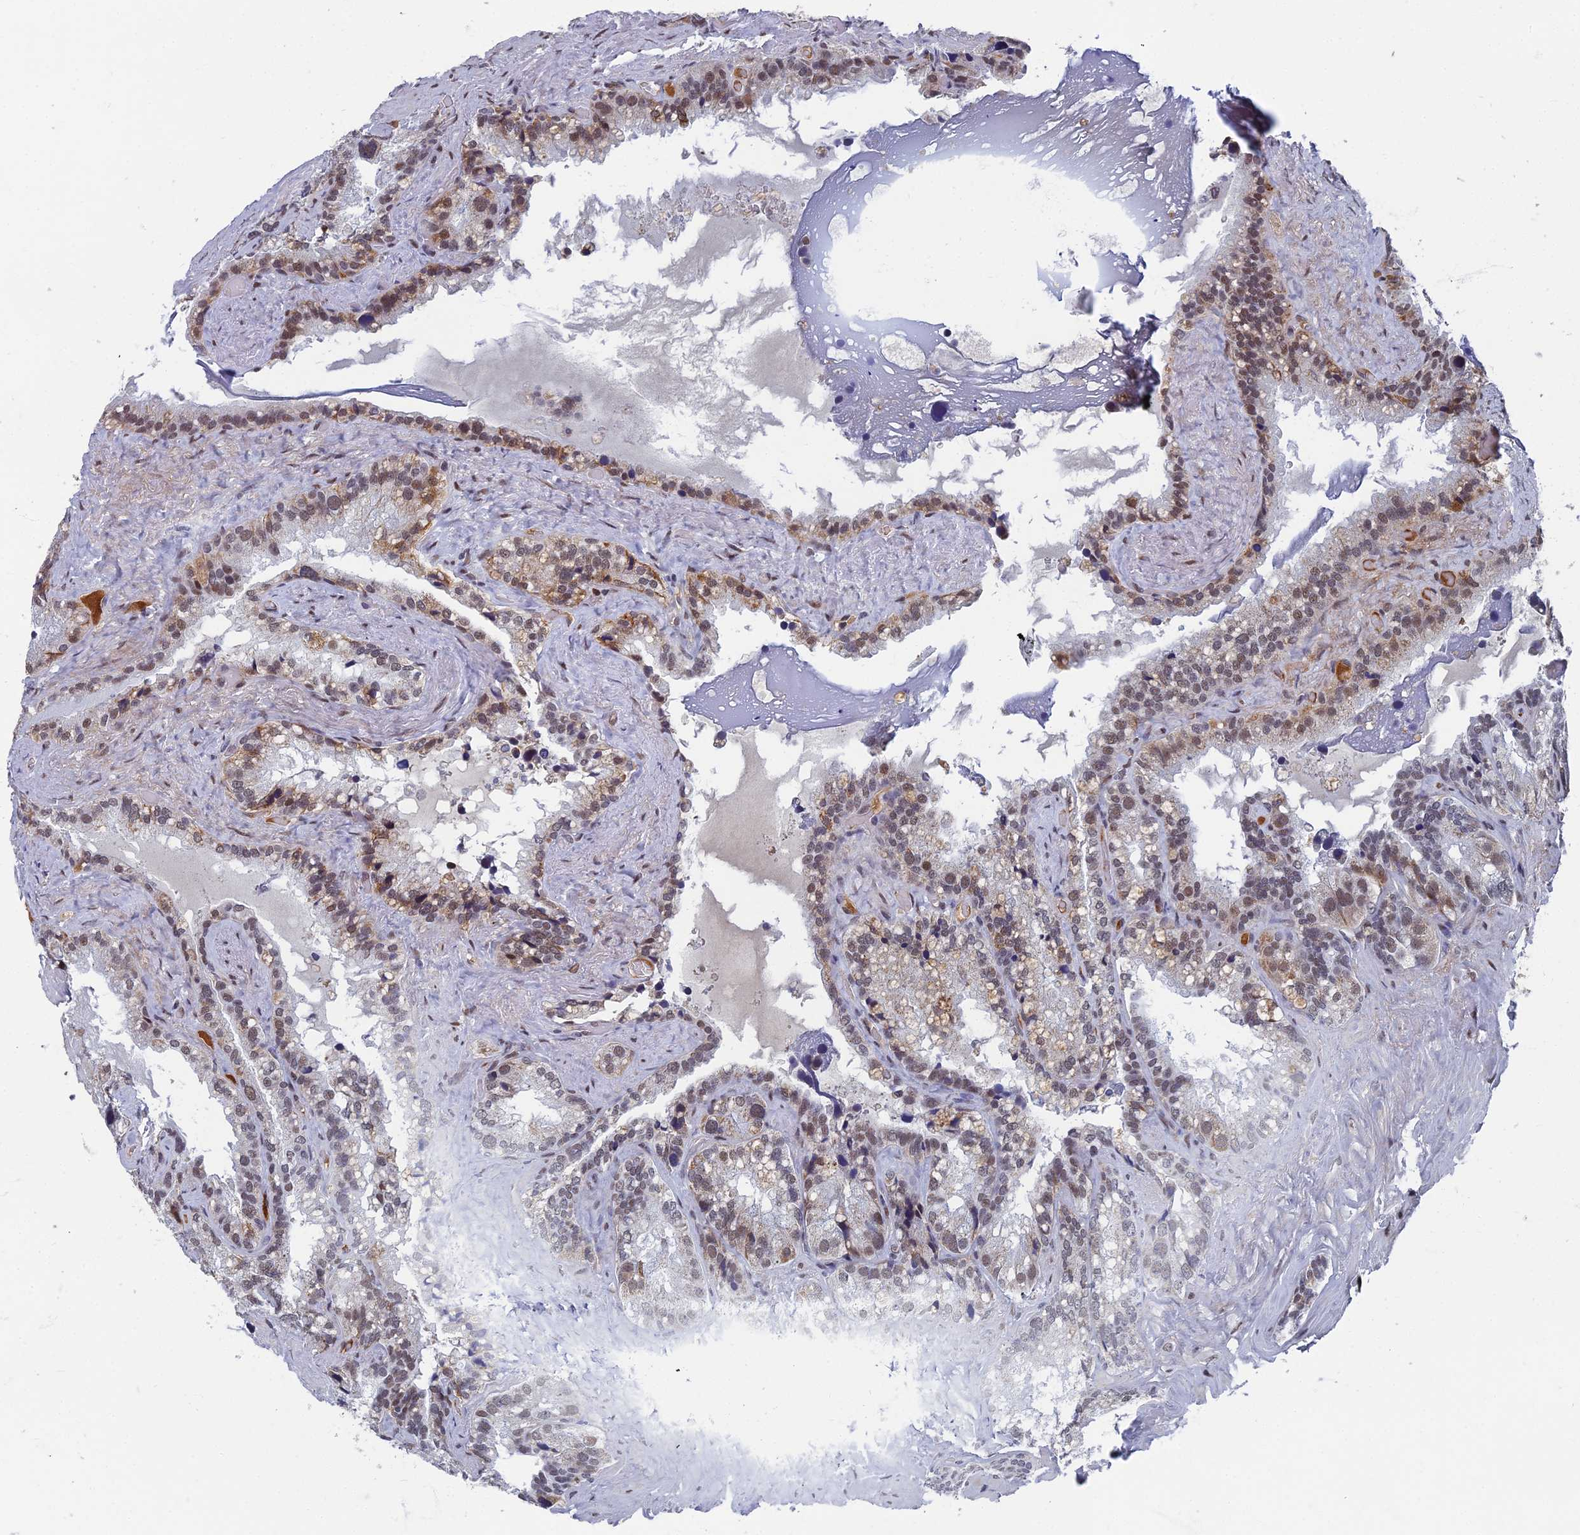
{"staining": {"intensity": "moderate", "quantity": "25%-75%", "location": "nuclear"}, "tissue": "seminal vesicle", "cell_type": "Glandular cells", "image_type": "normal", "snomed": [{"axis": "morphology", "description": "Normal tissue, NOS"}, {"axis": "topography", "description": "Prostate"}, {"axis": "topography", "description": "Seminal veicle"}], "caption": "Immunohistochemistry (IHC) image of unremarkable seminal vesicle stained for a protein (brown), which demonstrates medium levels of moderate nuclear staining in approximately 25%-75% of glandular cells.", "gene": "TAF13", "patient": {"sex": "male", "age": 68}}